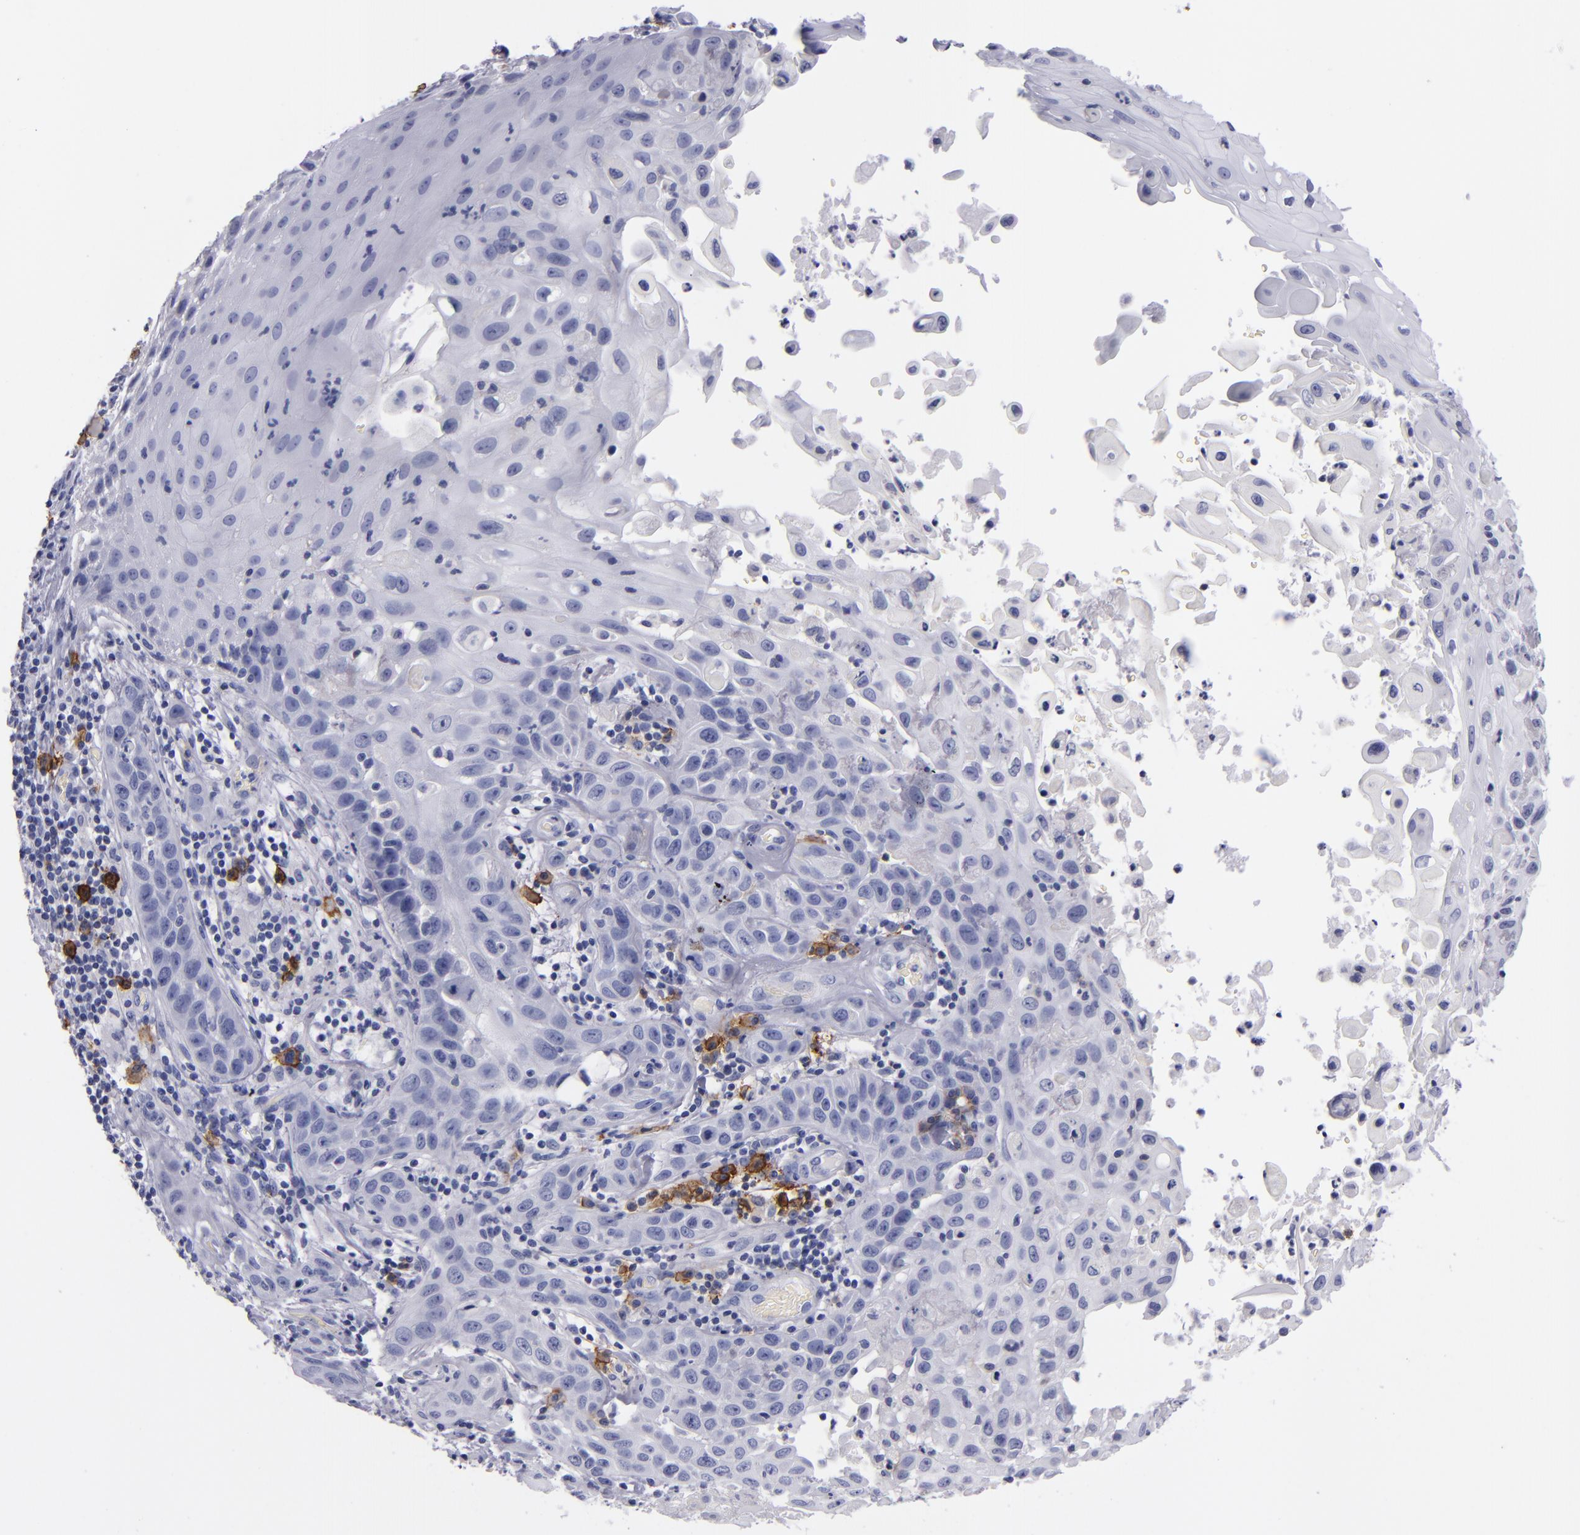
{"staining": {"intensity": "negative", "quantity": "none", "location": "none"}, "tissue": "skin cancer", "cell_type": "Tumor cells", "image_type": "cancer", "snomed": [{"axis": "morphology", "description": "Squamous cell carcinoma, NOS"}, {"axis": "topography", "description": "Skin"}], "caption": "Immunohistochemical staining of human squamous cell carcinoma (skin) reveals no significant expression in tumor cells. Nuclei are stained in blue.", "gene": "CD38", "patient": {"sex": "male", "age": 84}}